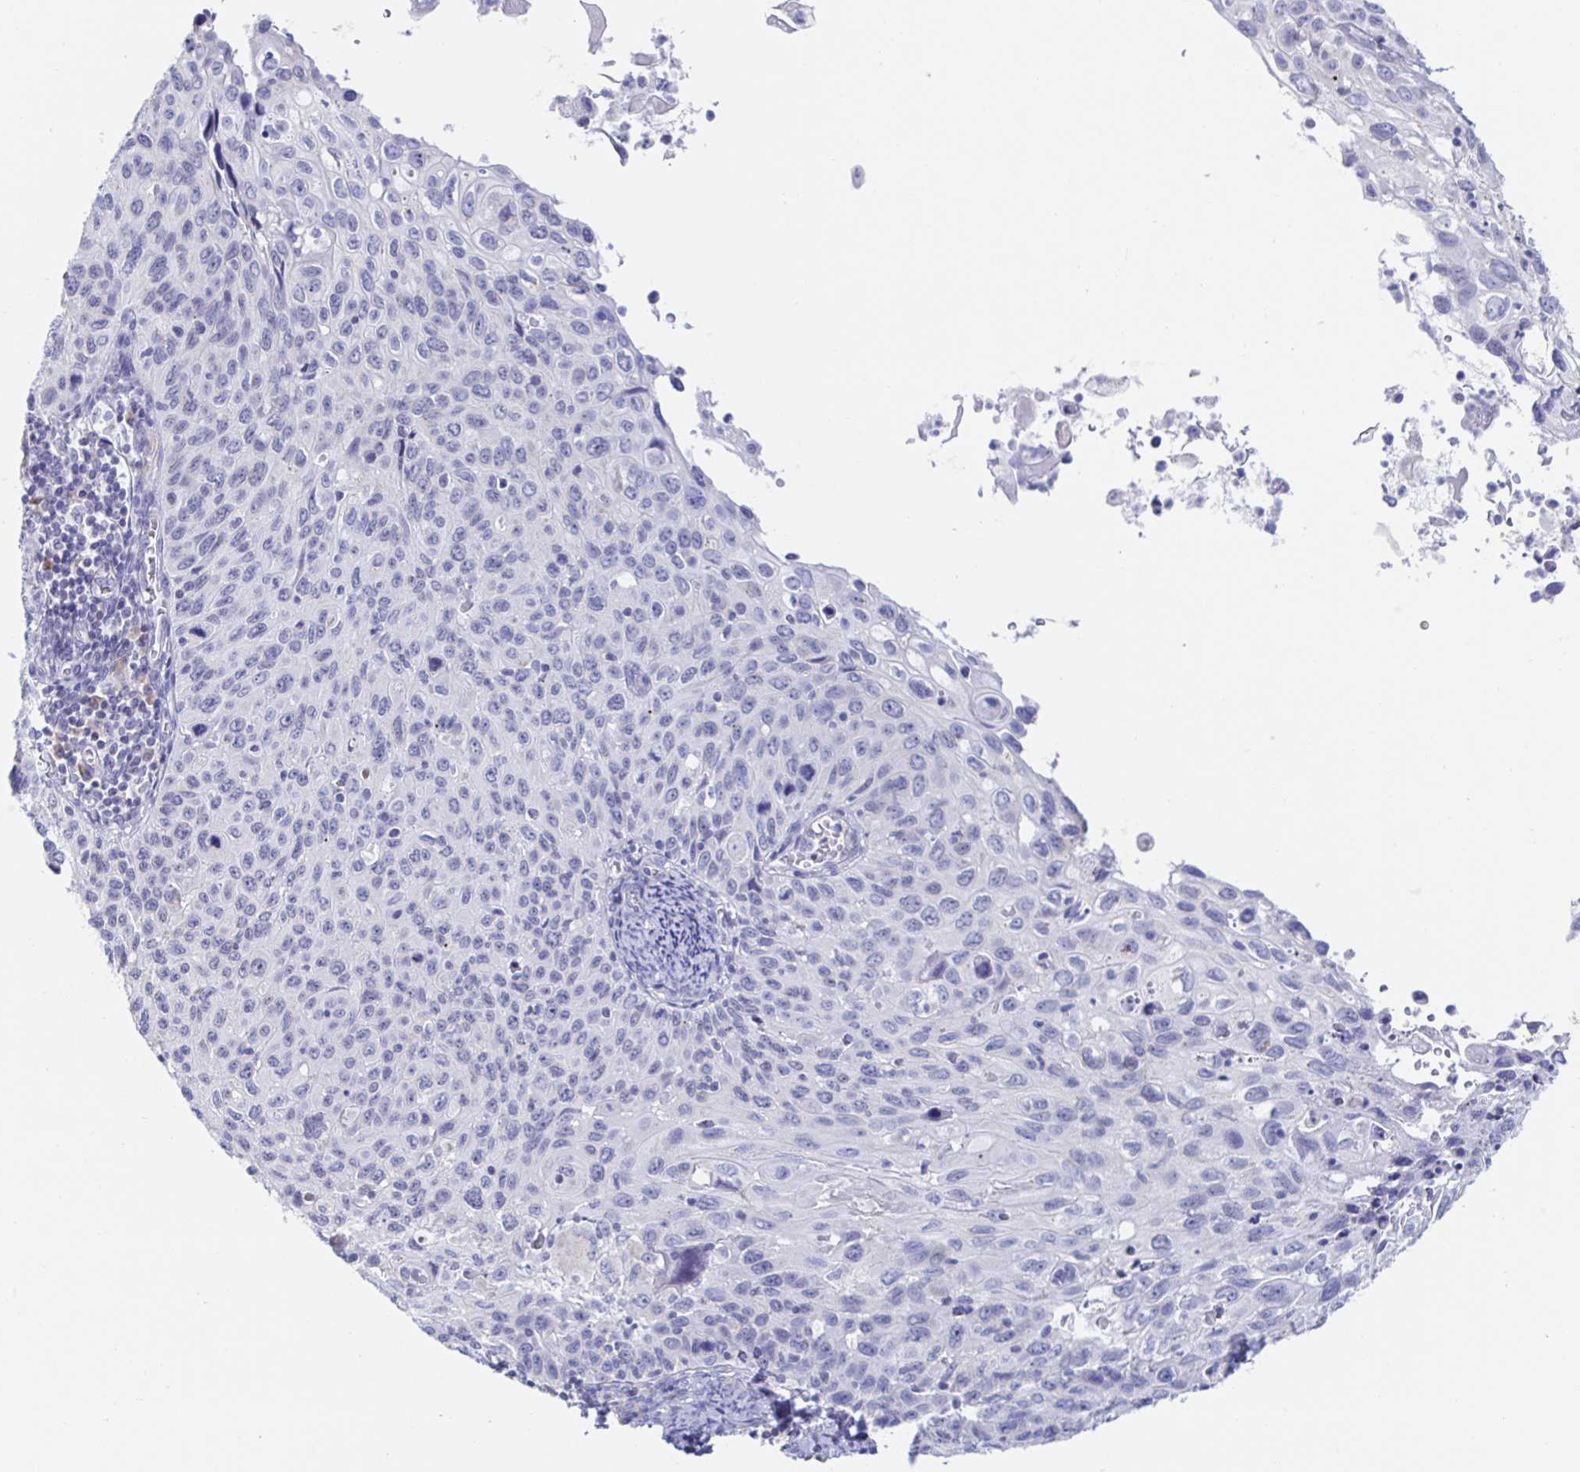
{"staining": {"intensity": "negative", "quantity": "none", "location": "none"}, "tissue": "cervical cancer", "cell_type": "Tumor cells", "image_type": "cancer", "snomed": [{"axis": "morphology", "description": "Squamous cell carcinoma, NOS"}, {"axis": "topography", "description": "Cervix"}], "caption": "DAB (3,3'-diaminobenzidine) immunohistochemical staining of human cervical squamous cell carcinoma displays no significant positivity in tumor cells.", "gene": "SIAH3", "patient": {"sex": "female", "age": 70}}